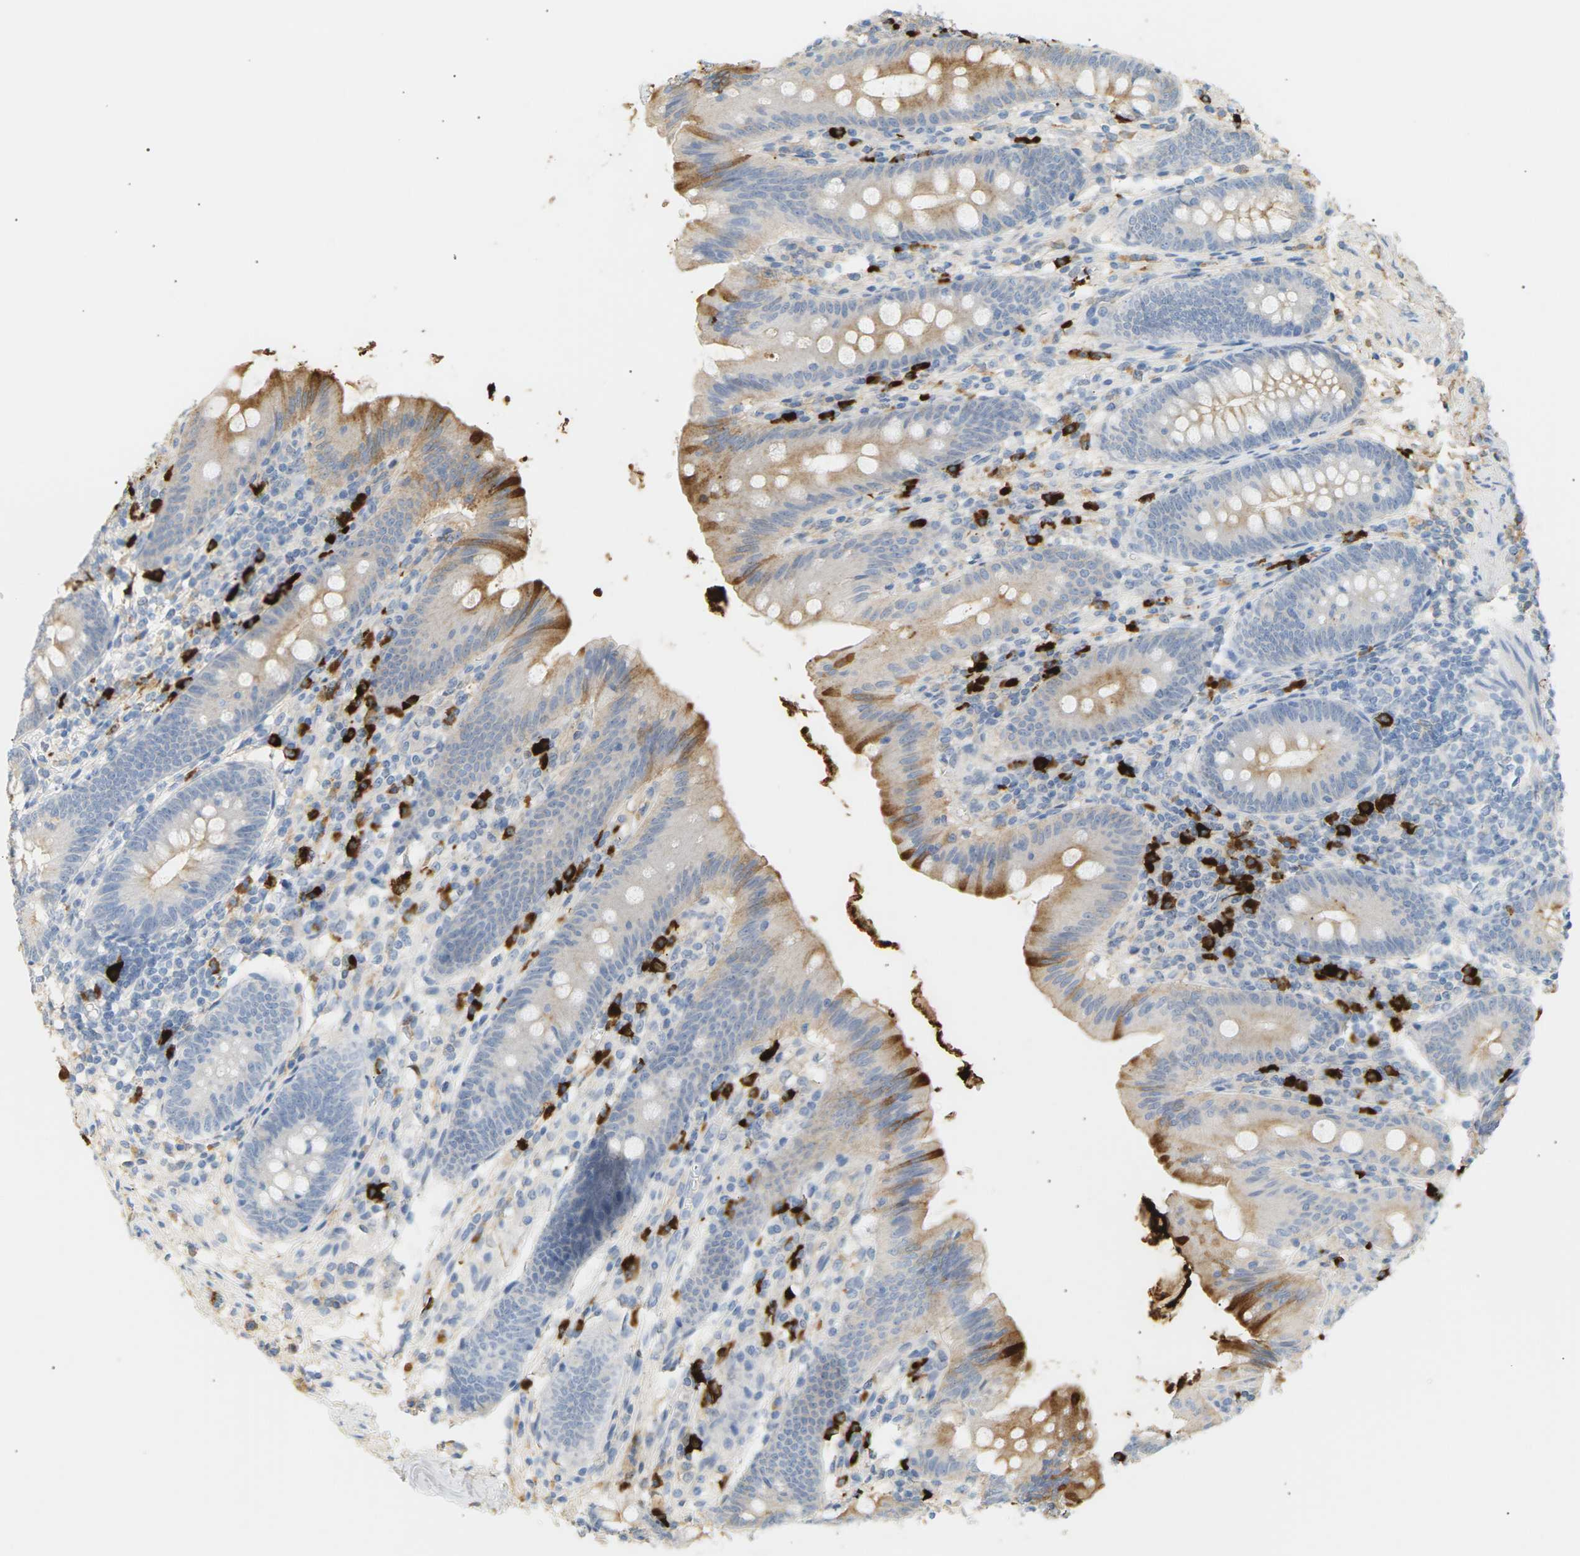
{"staining": {"intensity": "moderate", "quantity": "<25%", "location": "cytoplasmic/membranous"}, "tissue": "appendix", "cell_type": "Glandular cells", "image_type": "normal", "snomed": [{"axis": "morphology", "description": "Normal tissue, NOS"}, {"axis": "topography", "description": "Appendix"}], "caption": "An IHC image of benign tissue is shown. Protein staining in brown shows moderate cytoplasmic/membranous positivity in appendix within glandular cells. The staining was performed using DAB to visualize the protein expression in brown, while the nuclei were stained in blue with hematoxylin (Magnification: 20x).", "gene": "IGLC3", "patient": {"sex": "male", "age": 56}}